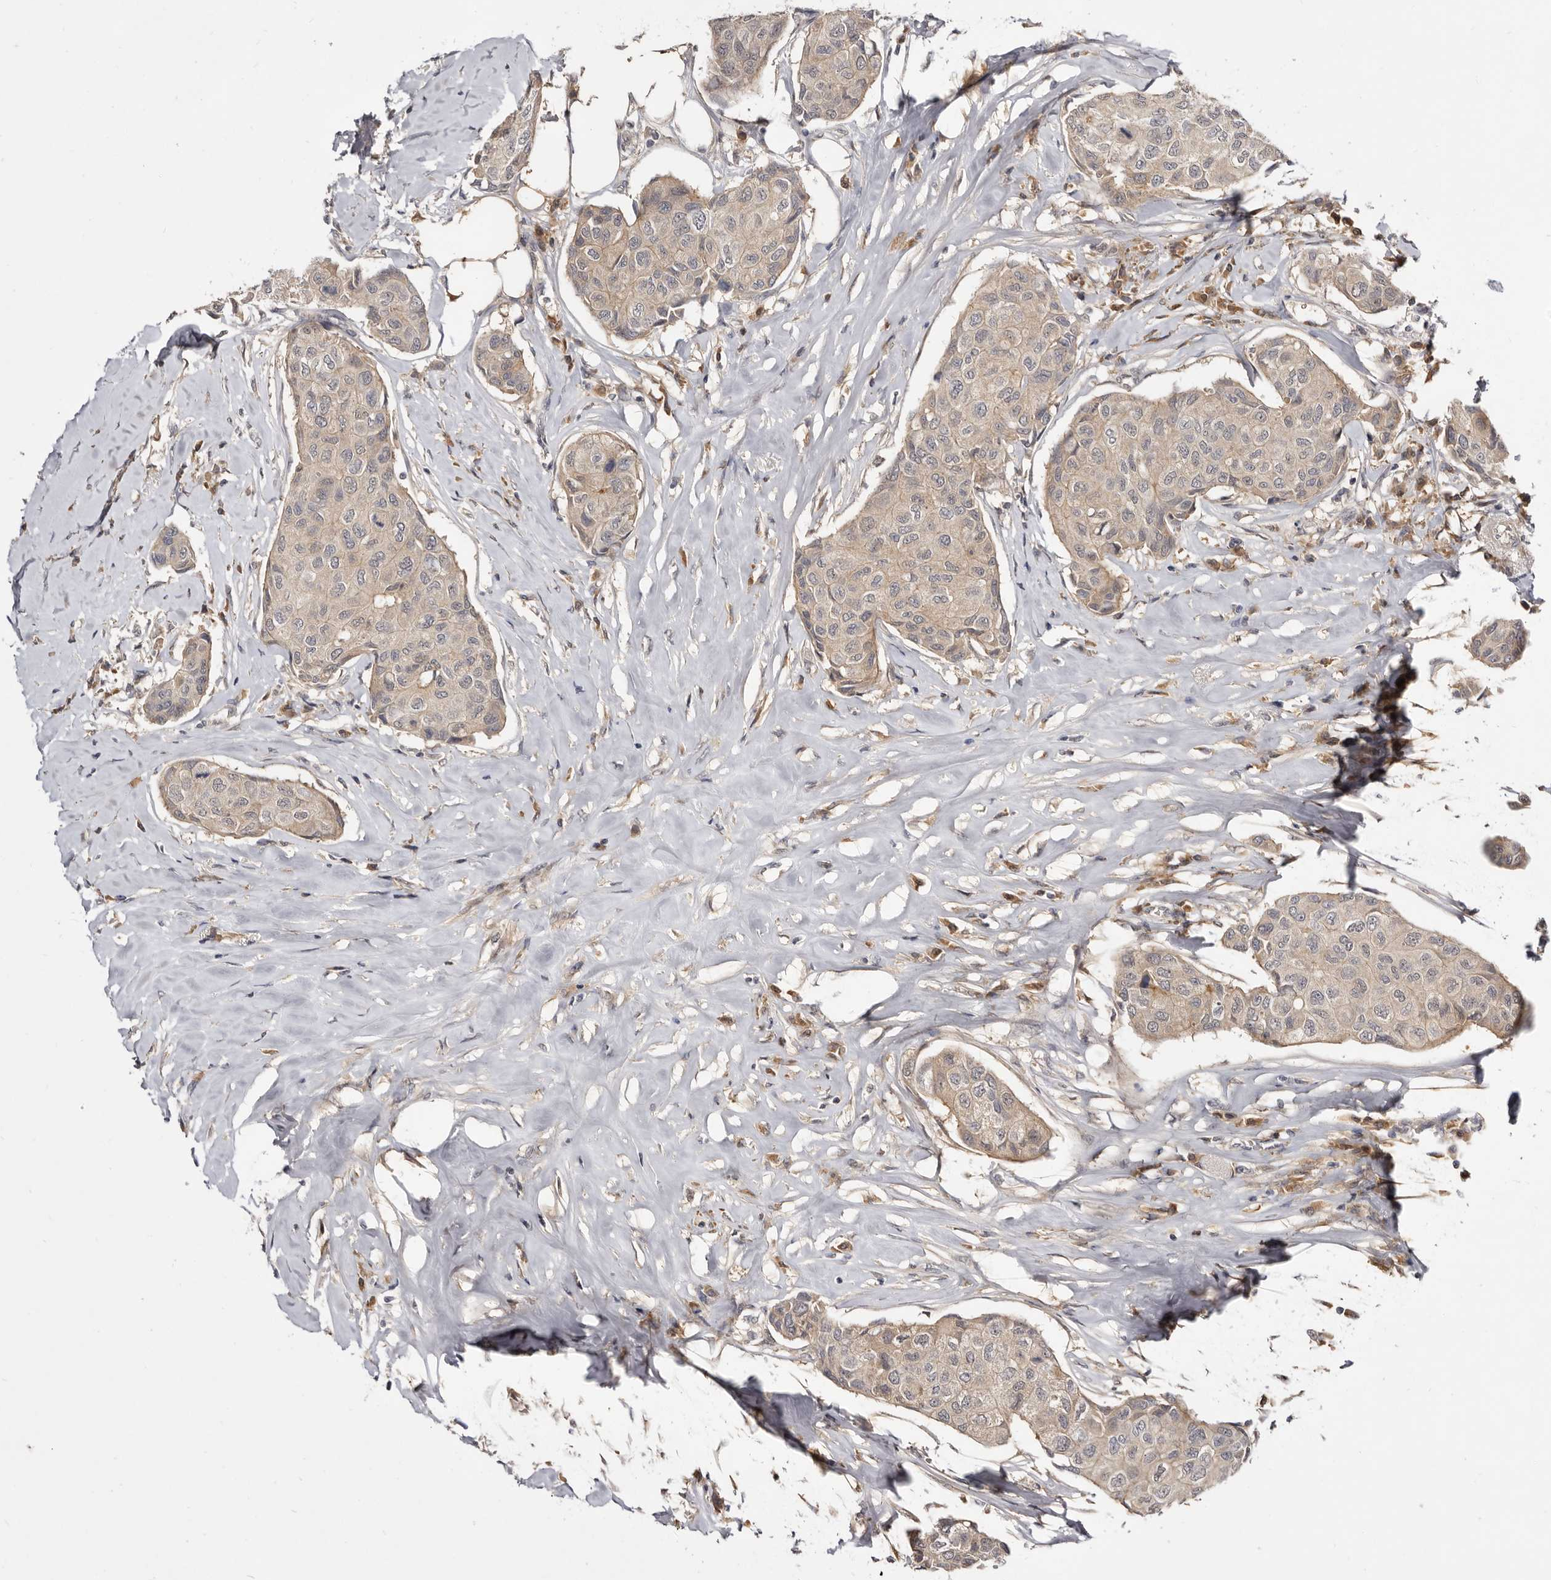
{"staining": {"intensity": "weak", "quantity": ">75%", "location": "cytoplasmic/membranous"}, "tissue": "breast cancer", "cell_type": "Tumor cells", "image_type": "cancer", "snomed": [{"axis": "morphology", "description": "Duct carcinoma"}, {"axis": "topography", "description": "Breast"}], "caption": "An IHC micrograph of neoplastic tissue is shown. Protein staining in brown labels weak cytoplasmic/membranous positivity in breast cancer within tumor cells.", "gene": "INAVA", "patient": {"sex": "female", "age": 80}}